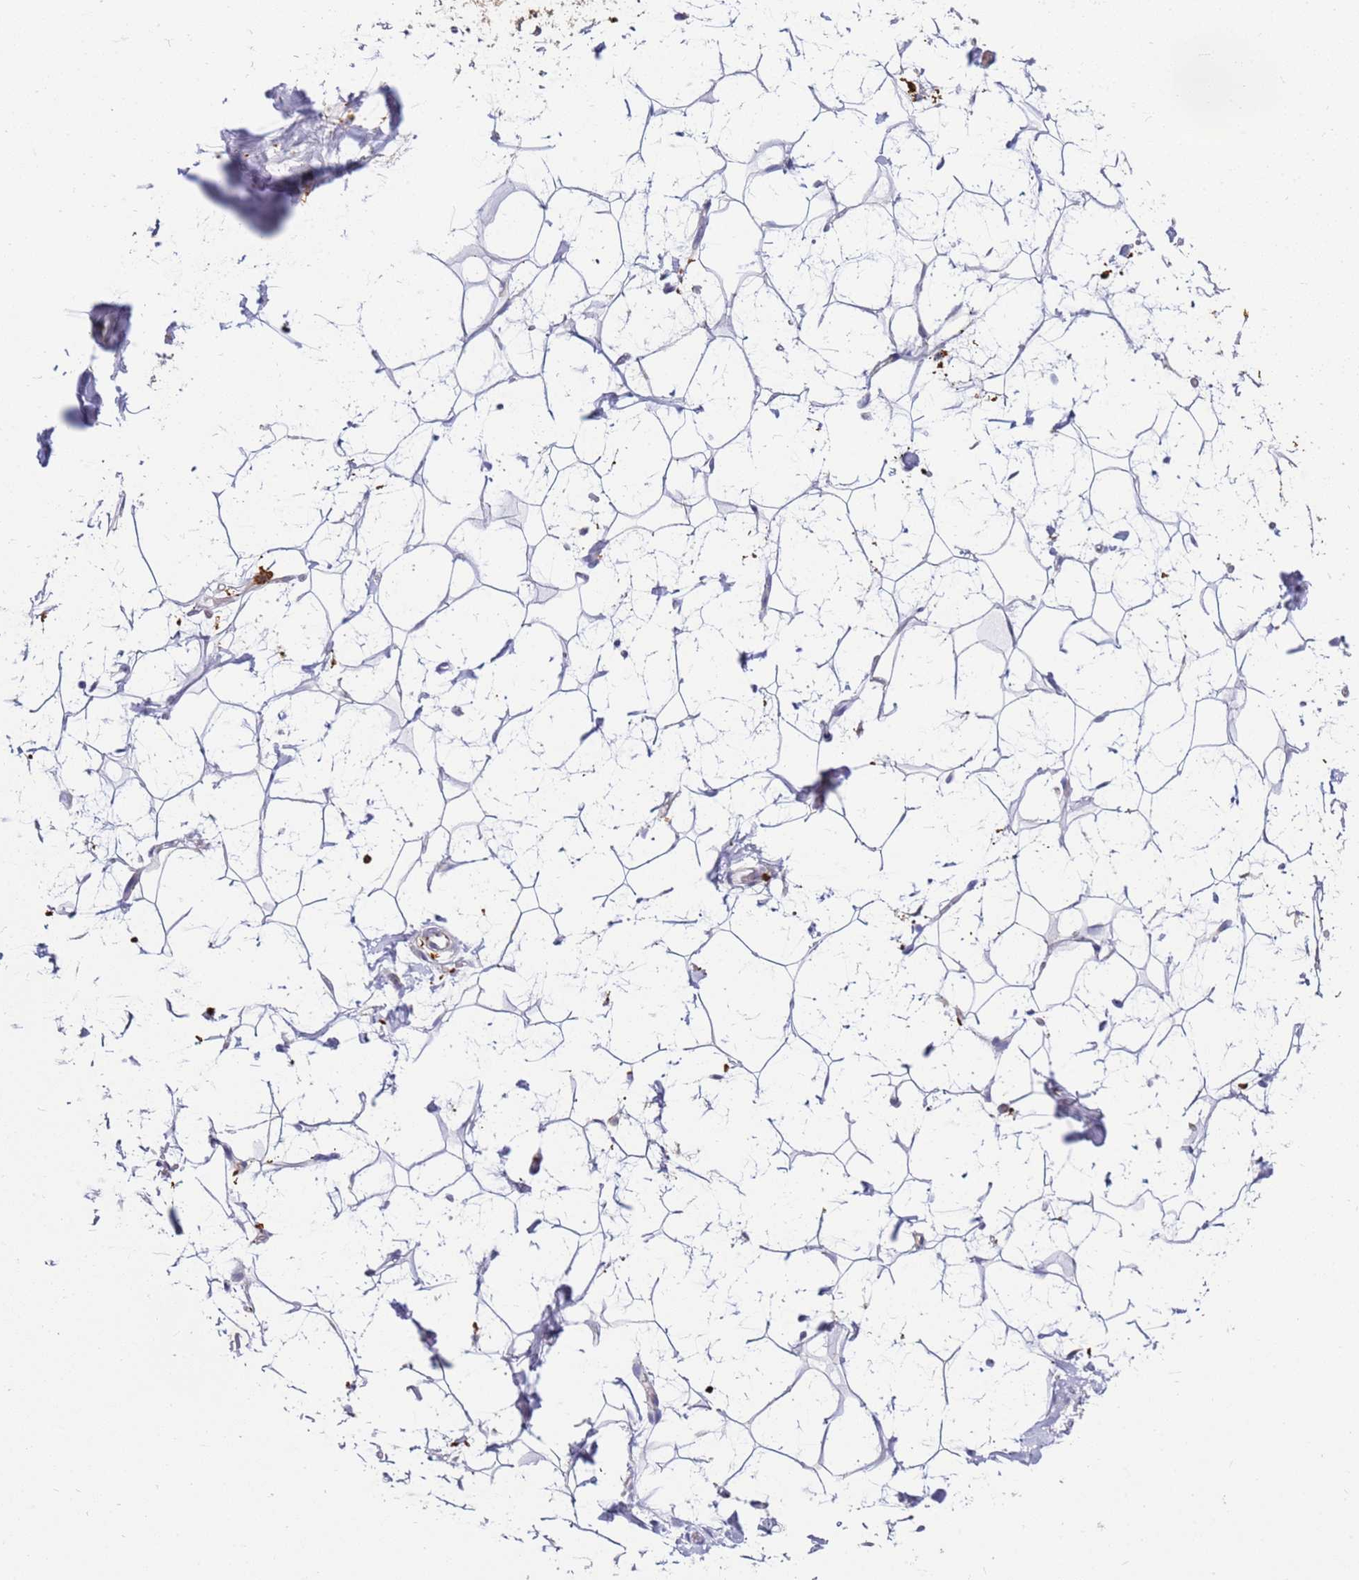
{"staining": {"intensity": "negative", "quantity": "none", "location": "none"}, "tissue": "adipose tissue", "cell_type": "Adipocytes", "image_type": "normal", "snomed": [{"axis": "morphology", "description": "Normal tissue, NOS"}, {"axis": "topography", "description": "Breast"}], "caption": "Protein analysis of benign adipose tissue shows no significant positivity in adipocytes. The staining was performed using DAB to visualize the protein expression in brown, while the nuclei were stained in blue with hematoxylin (Magnification: 20x).", "gene": "CORO1A", "patient": {"sex": "female", "age": 26}}